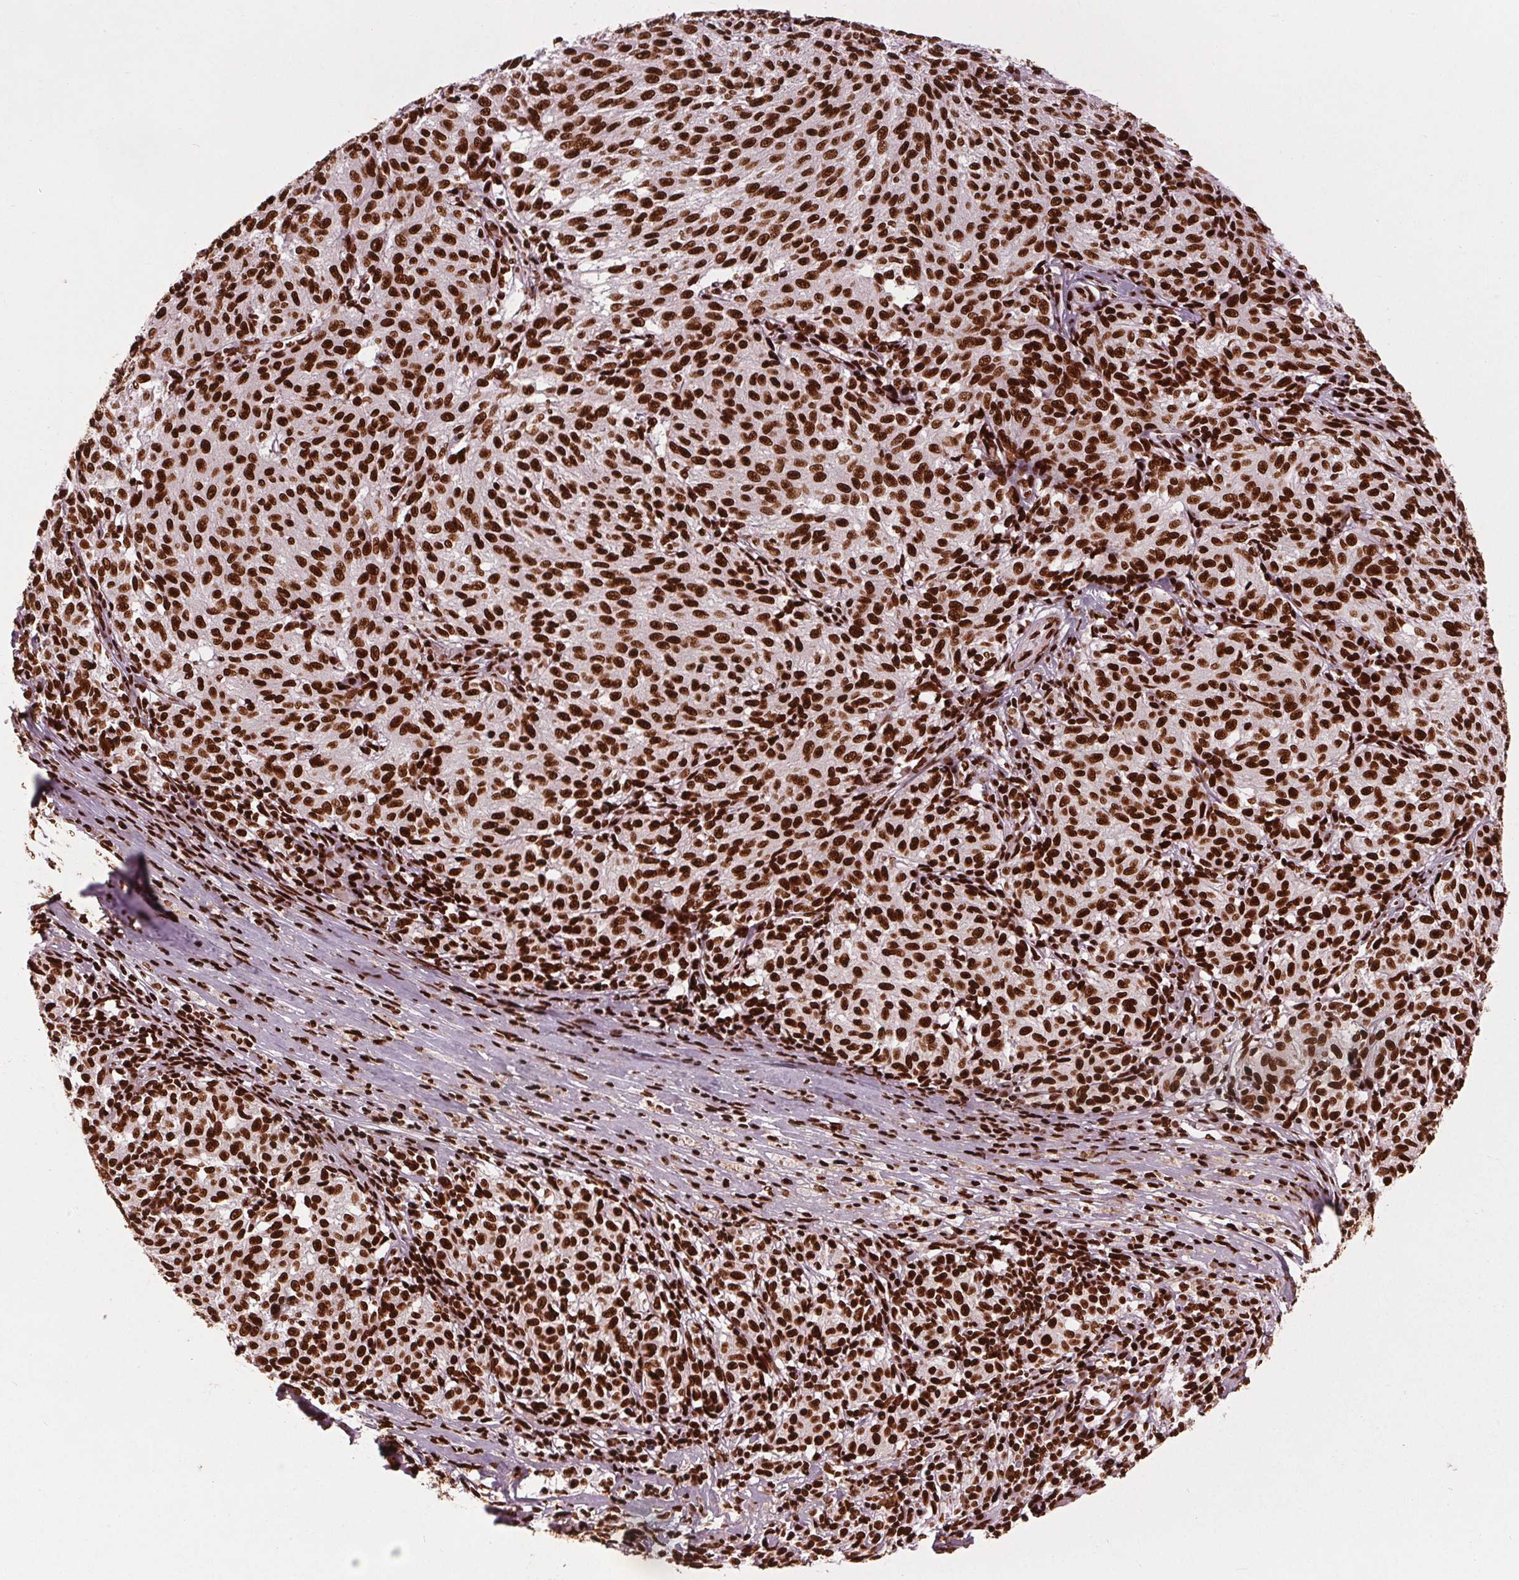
{"staining": {"intensity": "strong", "quantity": ">75%", "location": "nuclear"}, "tissue": "melanoma", "cell_type": "Tumor cells", "image_type": "cancer", "snomed": [{"axis": "morphology", "description": "Malignant melanoma, NOS"}, {"axis": "topography", "description": "Skin"}], "caption": "Malignant melanoma stained for a protein (brown) displays strong nuclear positive positivity in about >75% of tumor cells.", "gene": "BRD4", "patient": {"sex": "female", "age": 72}}